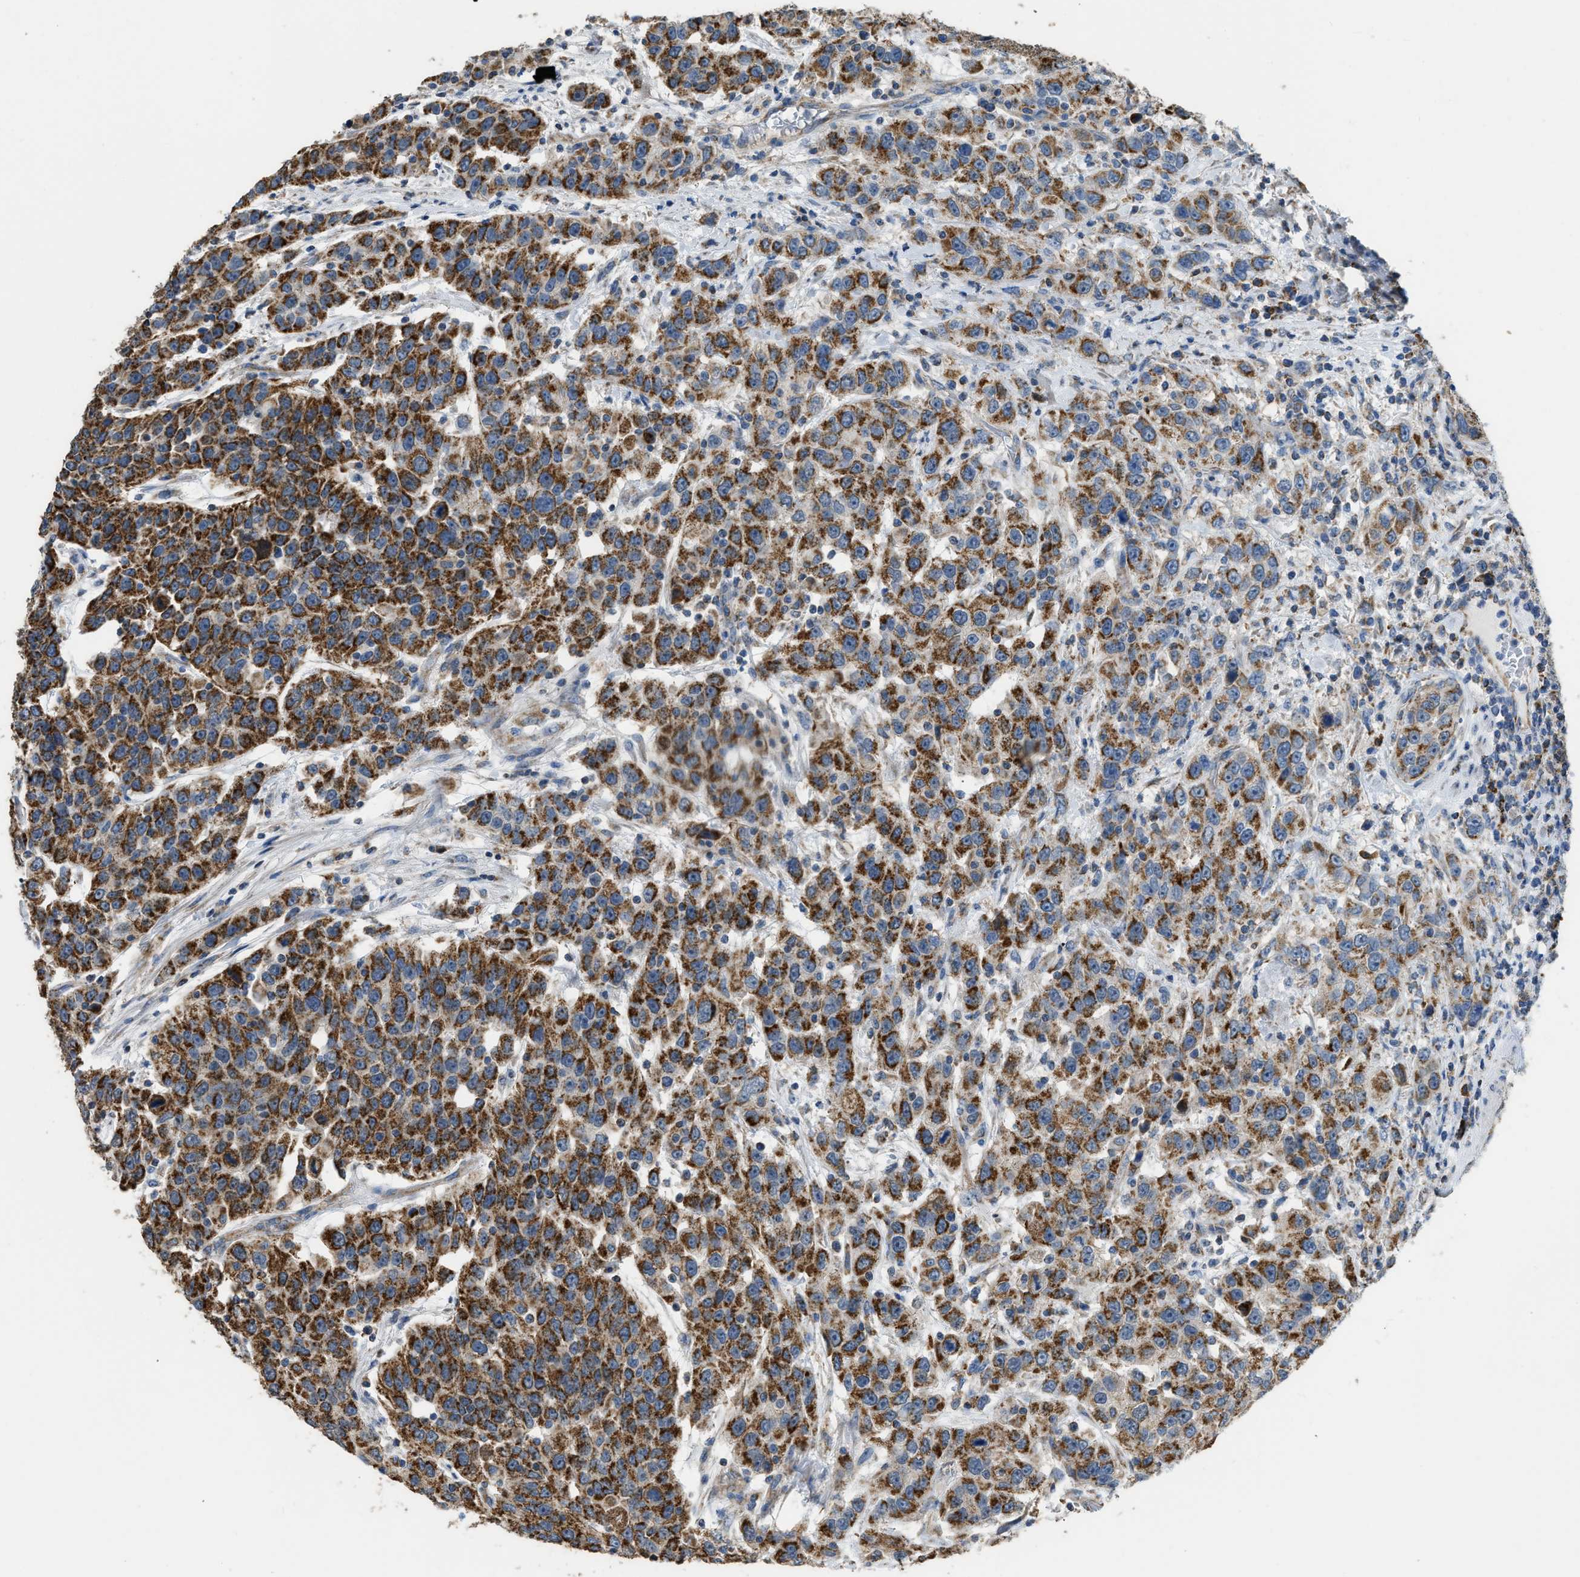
{"staining": {"intensity": "strong", "quantity": ">75%", "location": "cytoplasmic/membranous"}, "tissue": "urothelial cancer", "cell_type": "Tumor cells", "image_type": "cancer", "snomed": [{"axis": "morphology", "description": "Urothelial carcinoma, High grade"}, {"axis": "topography", "description": "Urinary bladder"}], "caption": "Urothelial cancer stained with DAB (3,3'-diaminobenzidine) immunohistochemistry demonstrates high levels of strong cytoplasmic/membranous positivity in about >75% of tumor cells. (DAB IHC, brown staining for protein, blue staining for nuclei).", "gene": "ETFB", "patient": {"sex": "female", "age": 80}}